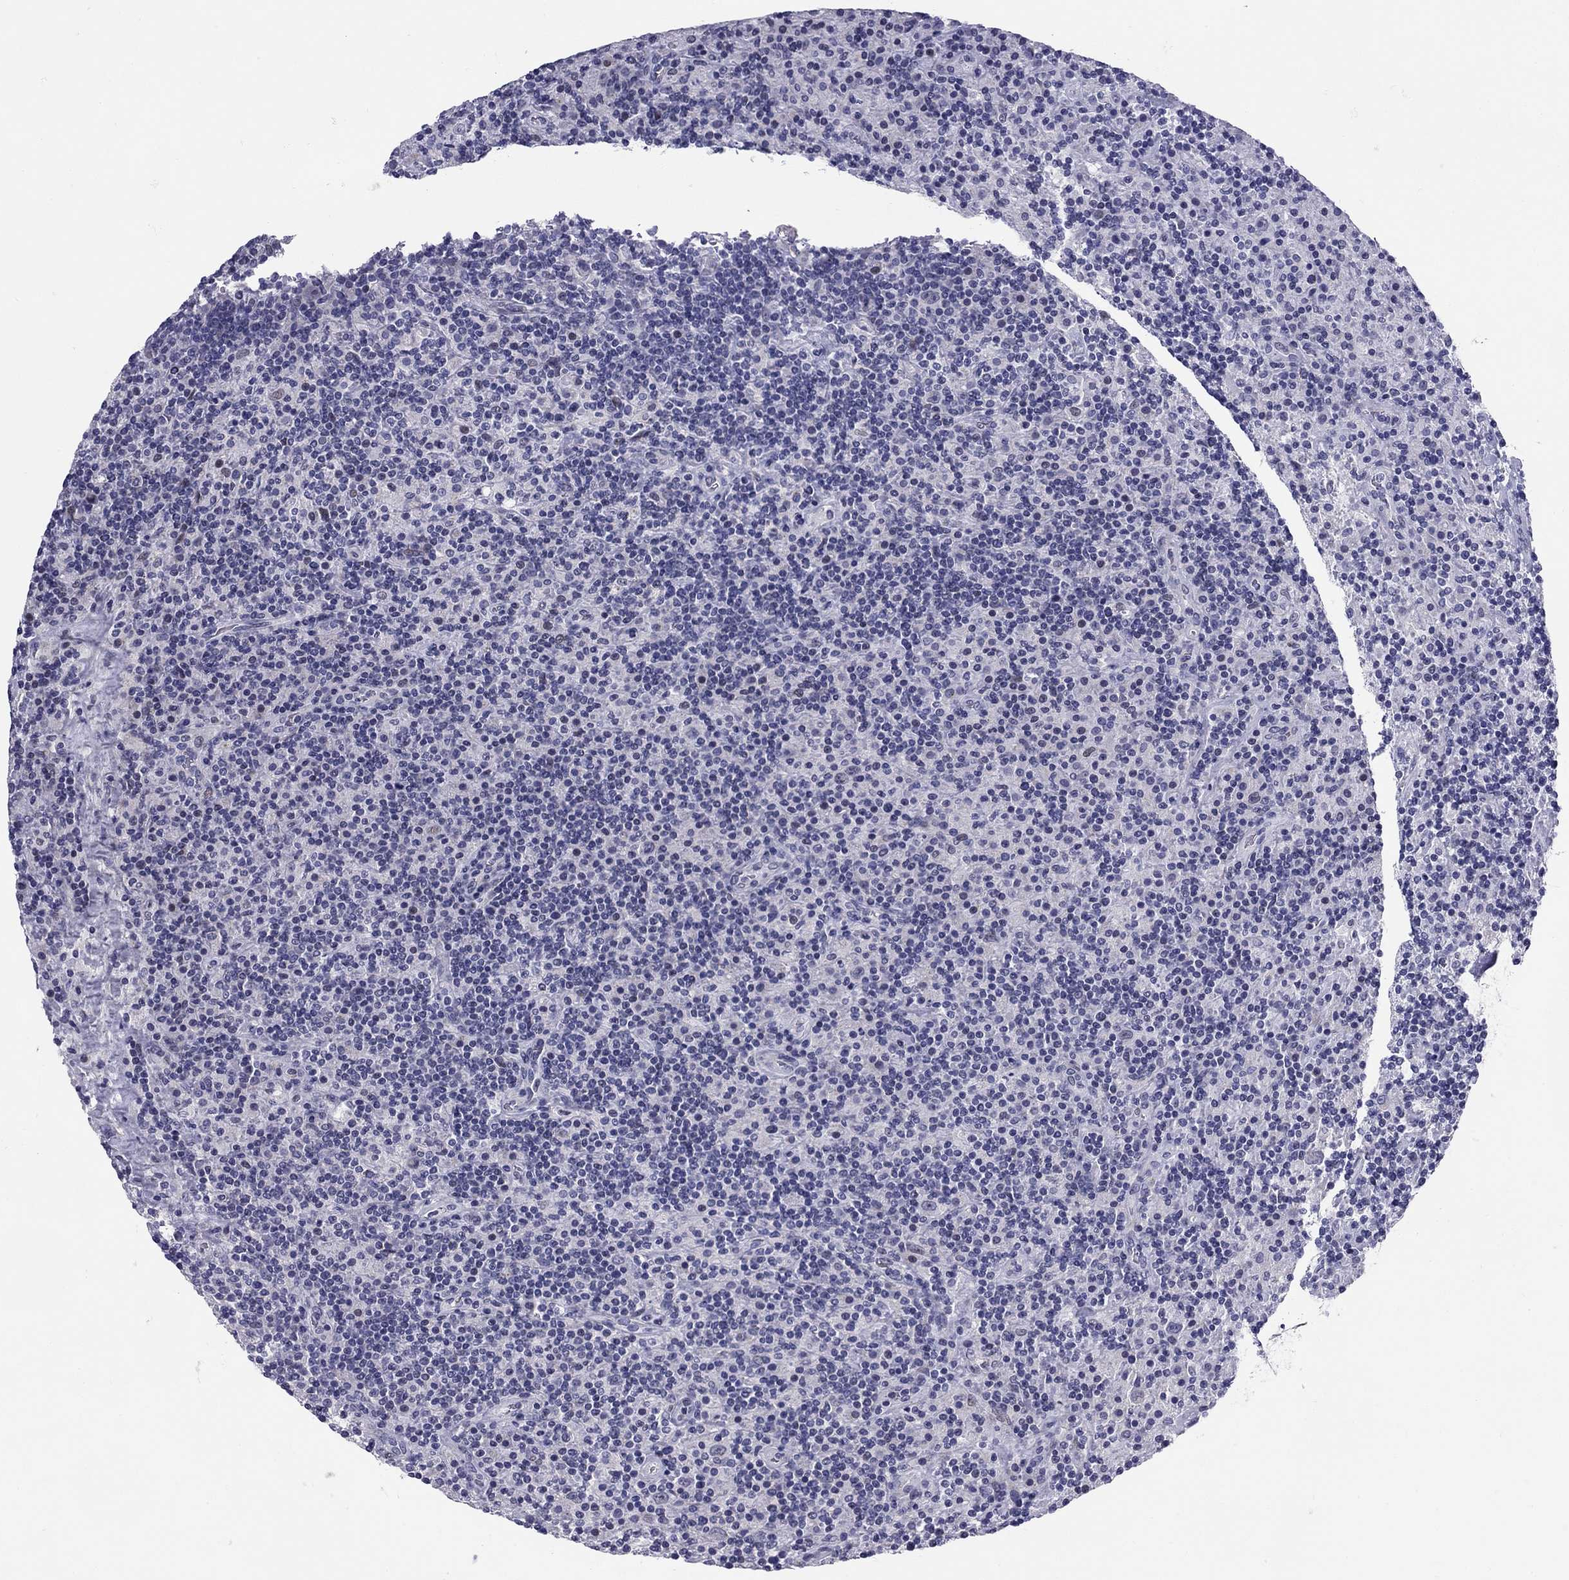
{"staining": {"intensity": "negative", "quantity": "none", "location": "none"}, "tissue": "lymphoma", "cell_type": "Tumor cells", "image_type": "cancer", "snomed": [{"axis": "morphology", "description": "Hodgkin's disease, NOS"}, {"axis": "topography", "description": "Lymph node"}], "caption": "This photomicrograph is of lymphoma stained with immunohistochemistry (IHC) to label a protein in brown with the nuclei are counter-stained blue. There is no positivity in tumor cells.", "gene": "C8orf88", "patient": {"sex": "male", "age": 70}}